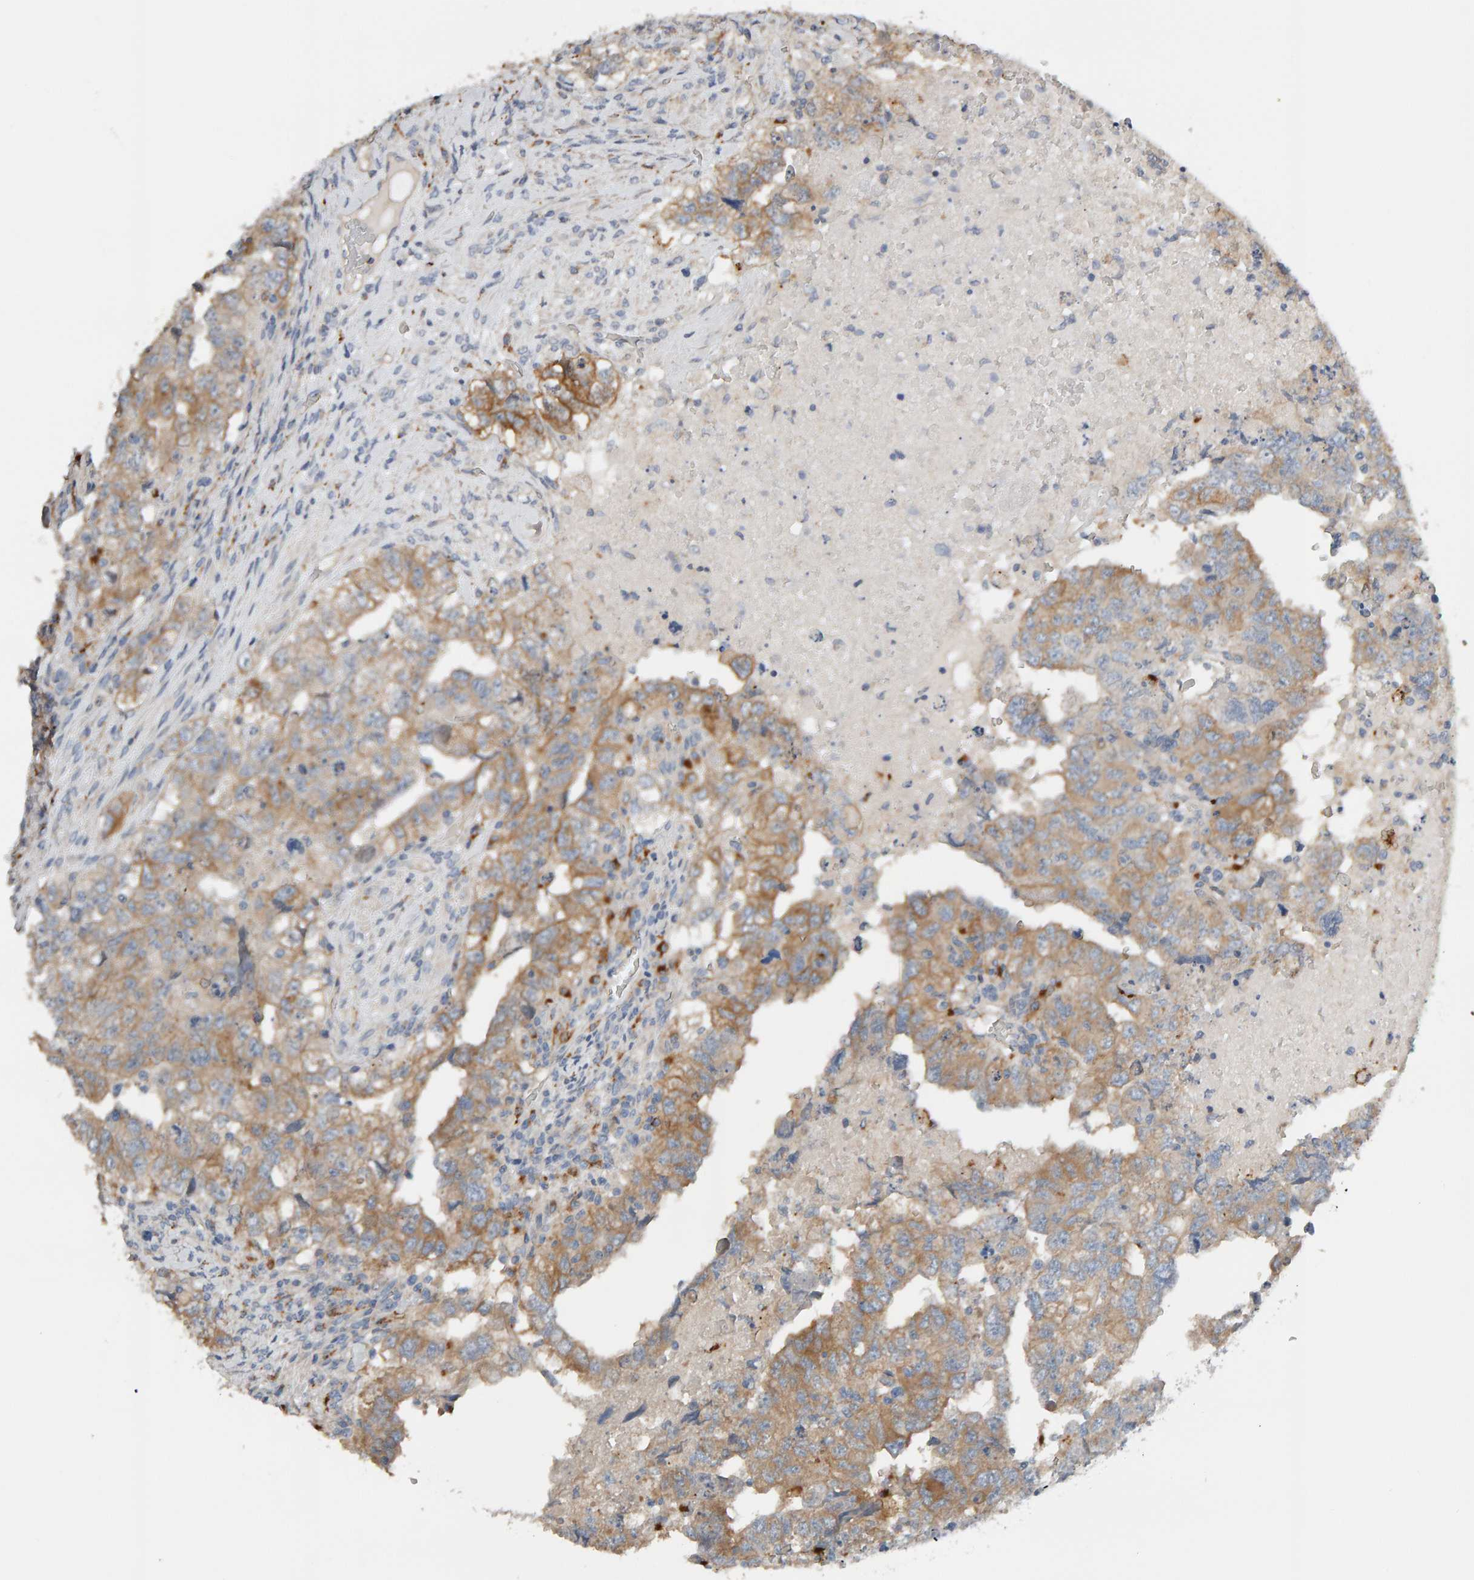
{"staining": {"intensity": "moderate", "quantity": "25%-75%", "location": "cytoplasmic/membranous"}, "tissue": "testis cancer", "cell_type": "Tumor cells", "image_type": "cancer", "snomed": [{"axis": "morphology", "description": "Carcinoma, Embryonal, NOS"}, {"axis": "topography", "description": "Testis"}], "caption": "Protein expression analysis of embryonal carcinoma (testis) reveals moderate cytoplasmic/membranous positivity in approximately 25%-75% of tumor cells. (brown staining indicates protein expression, while blue staining denotes nuclei).", "gene": "IPPK", "patient": {"sex": "male", "age": 36}}